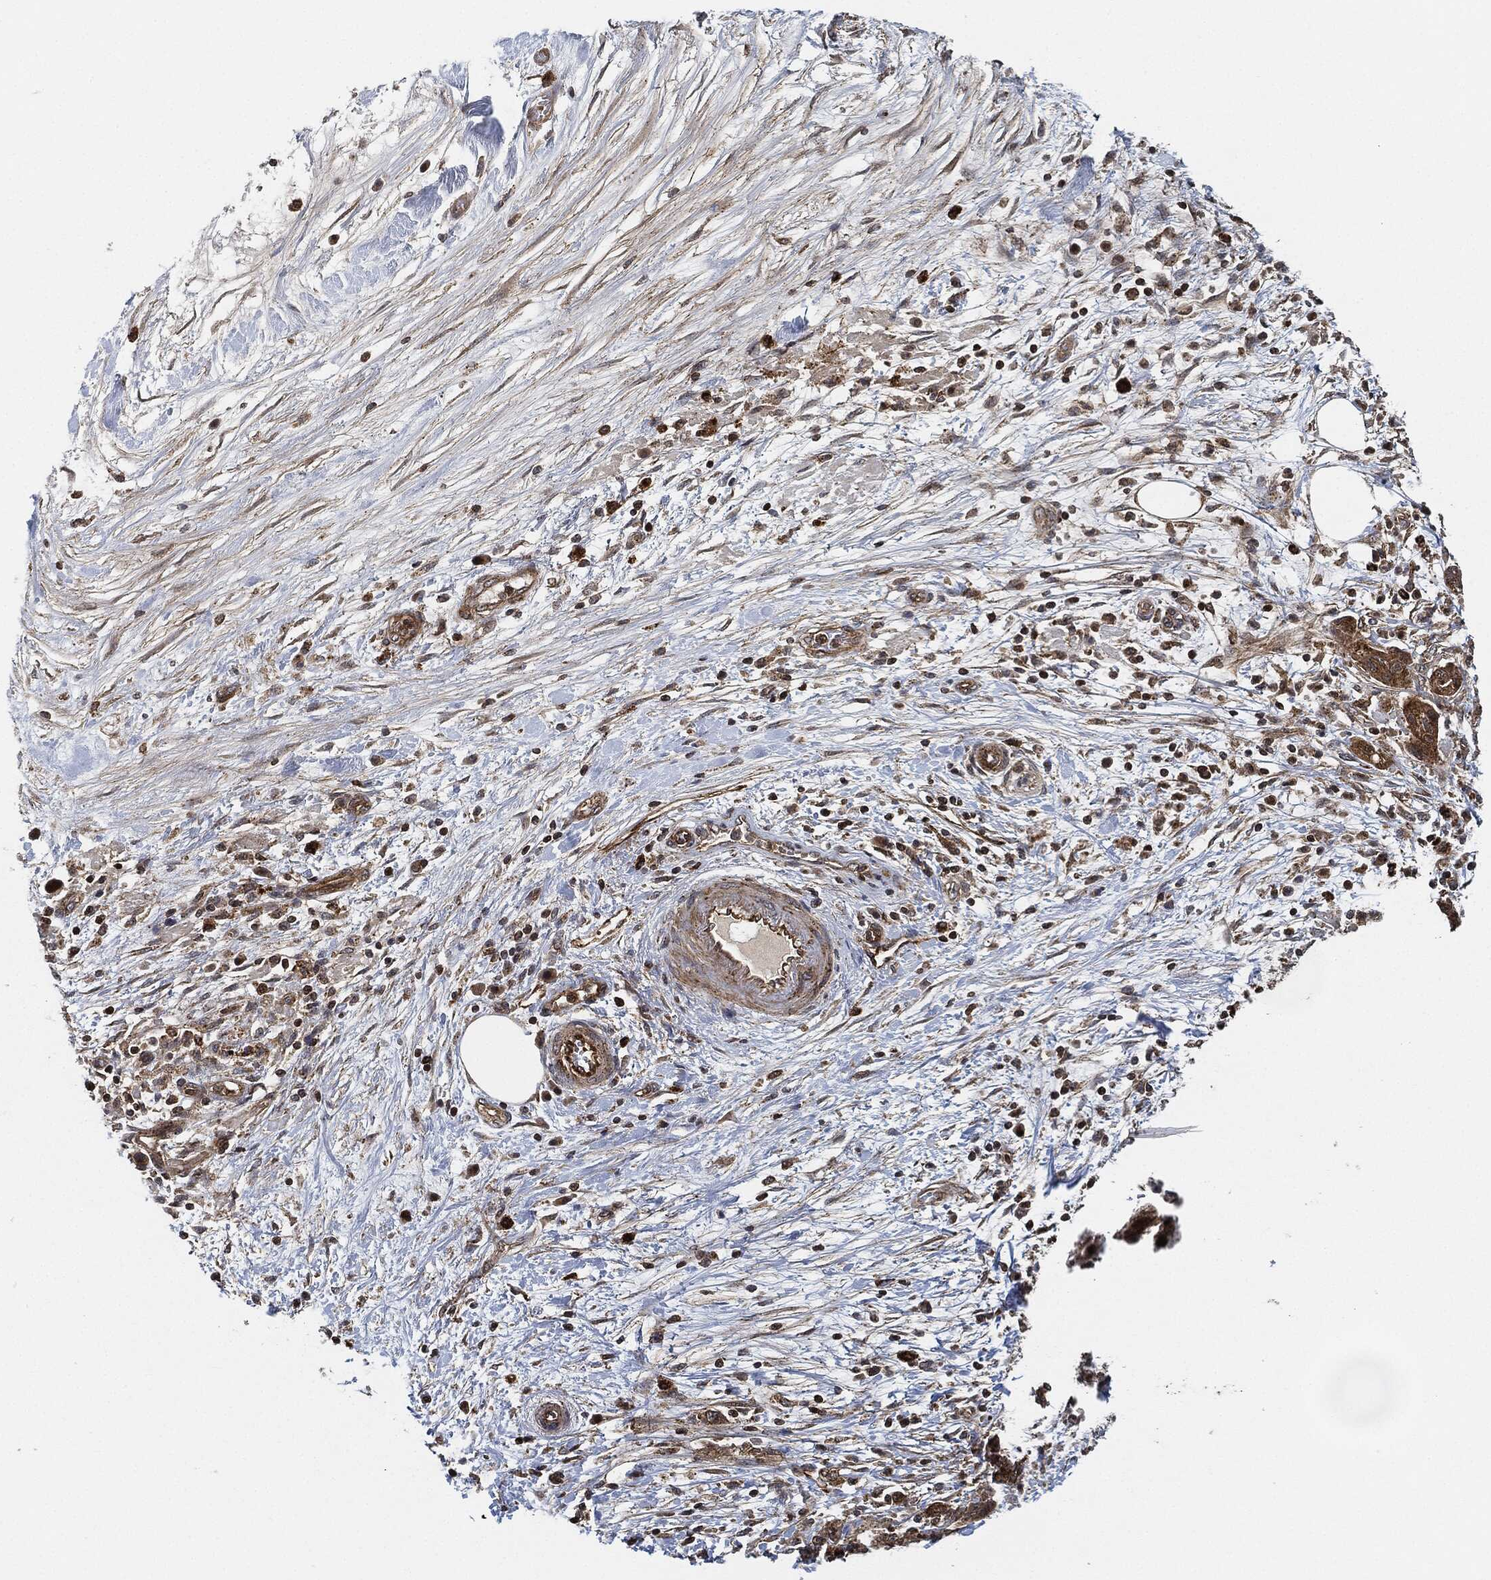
{"staining": {"intensity": "strong", "quantity": ">75%", "location": "cytoplasmic/membranous"}, "tissue": "pancreatic cancer", "cell_type": "Tumor cells", "image_type": "cancer", "snomed": [{"axis": "morphology", "description": "Adenocarcinoma, NOS"}, {"axis": "topography", "description": "Pancreas"}], "caption": "Strong cytoplasmic/membranous positivity is appreciated in approximately >75% of tumor cells in adenocarcinoma (pancreatic).", "gene": "MAP3K3", "patient": {"sex": "female", "age": 73}}